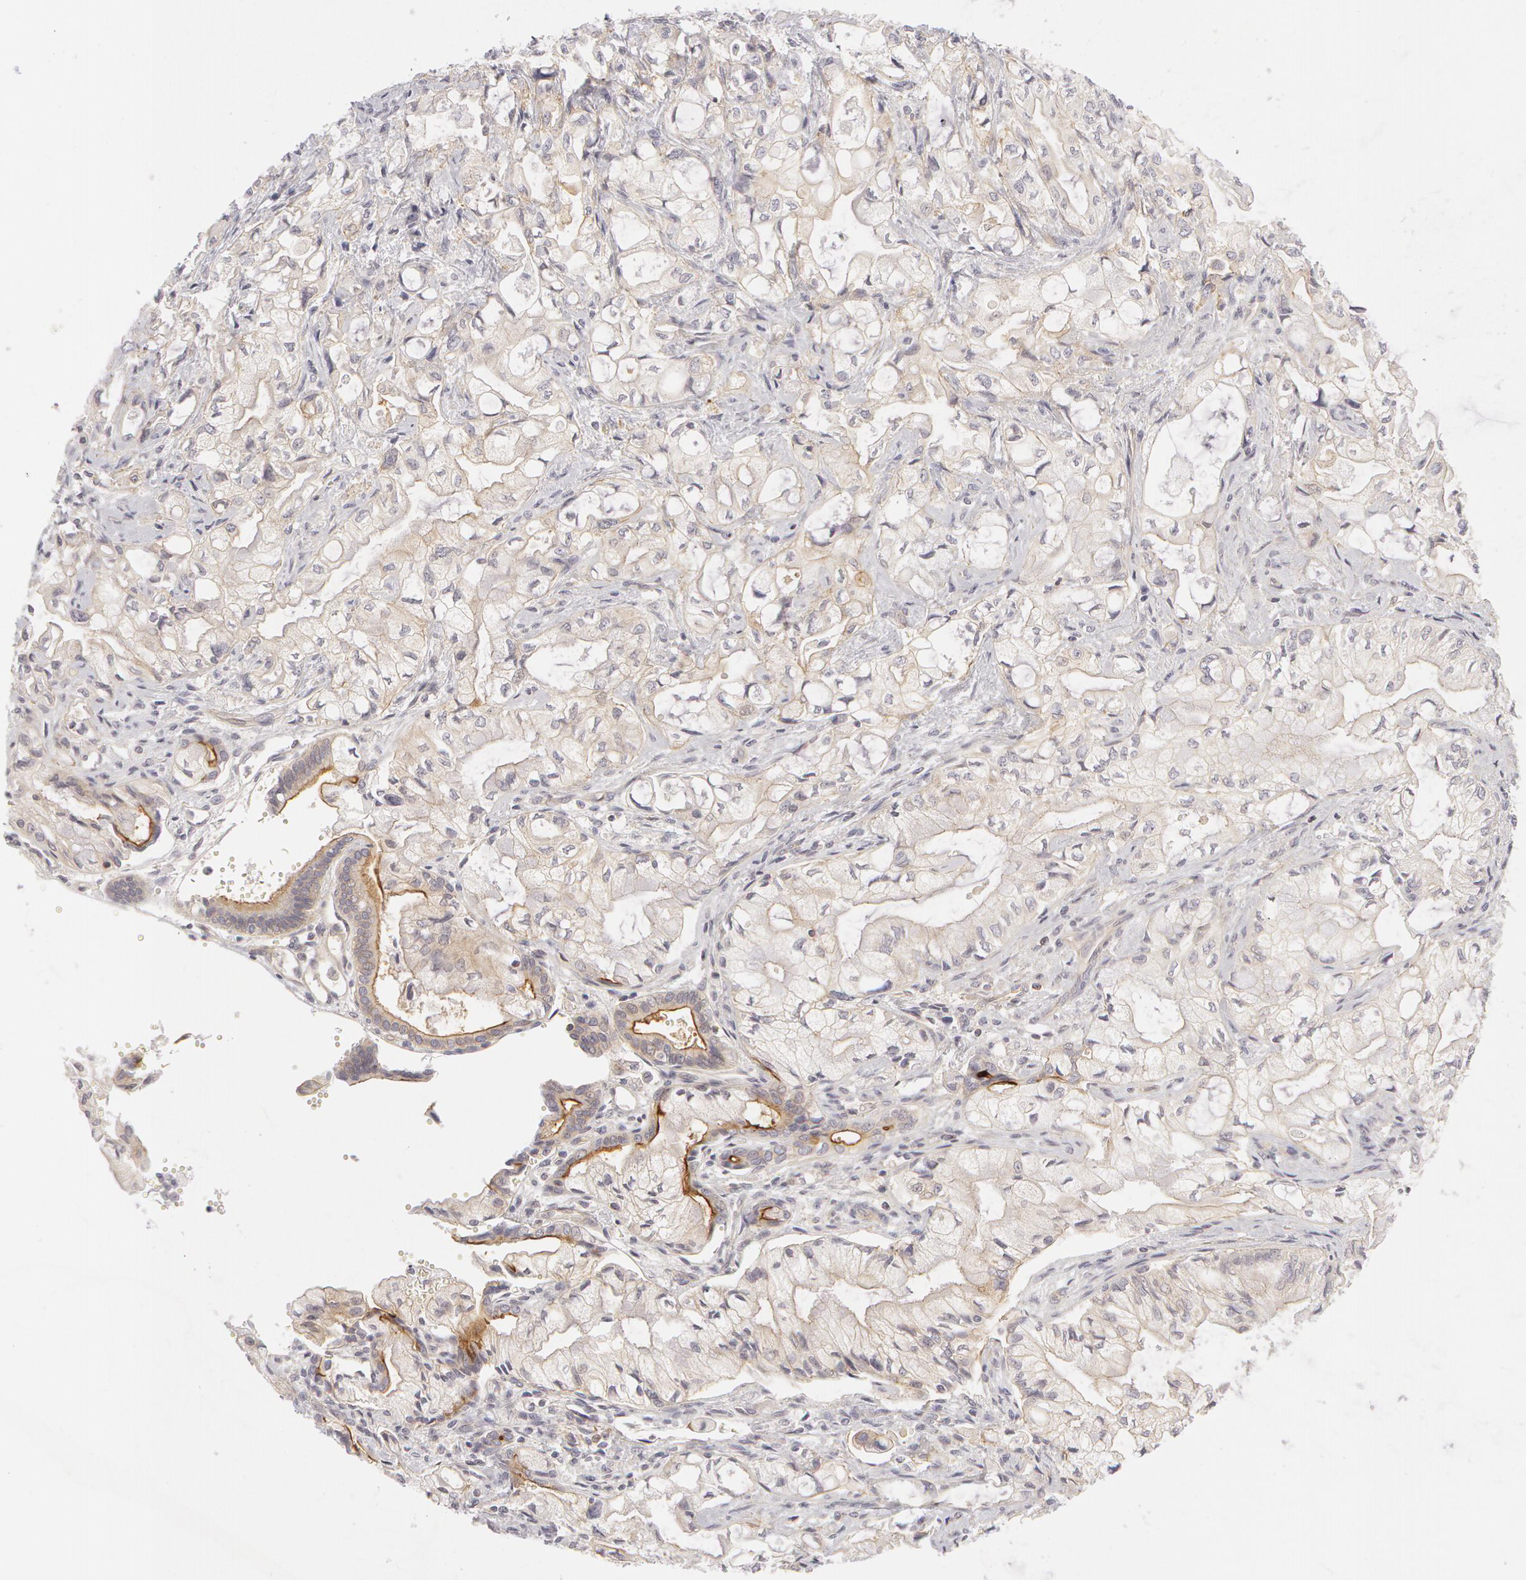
{"staining": {"intensity": "weak", "quantity": "25%-75%", "location": "cytoplasmic/membranous"}, "tissue": "pancreatic cancer", "cell_type": "Tumor cells", "image_type": "cancer", "snomed": [{"axis": "morphology", "description": "Adenocarcinoma, NOS"}, {"axis": "topography", "description": "Pancreas"}], "caption": "DAB (3,3'-diaminobenzidine) immunohistochemical staining of human pancreatic adenocarcinoma exhibits weak cytoplasmic/membranous protein staining in about 25%-75% of tumor cells.", "gene": "ABCB1", "patient": {"sex": "male", "age": 79}}